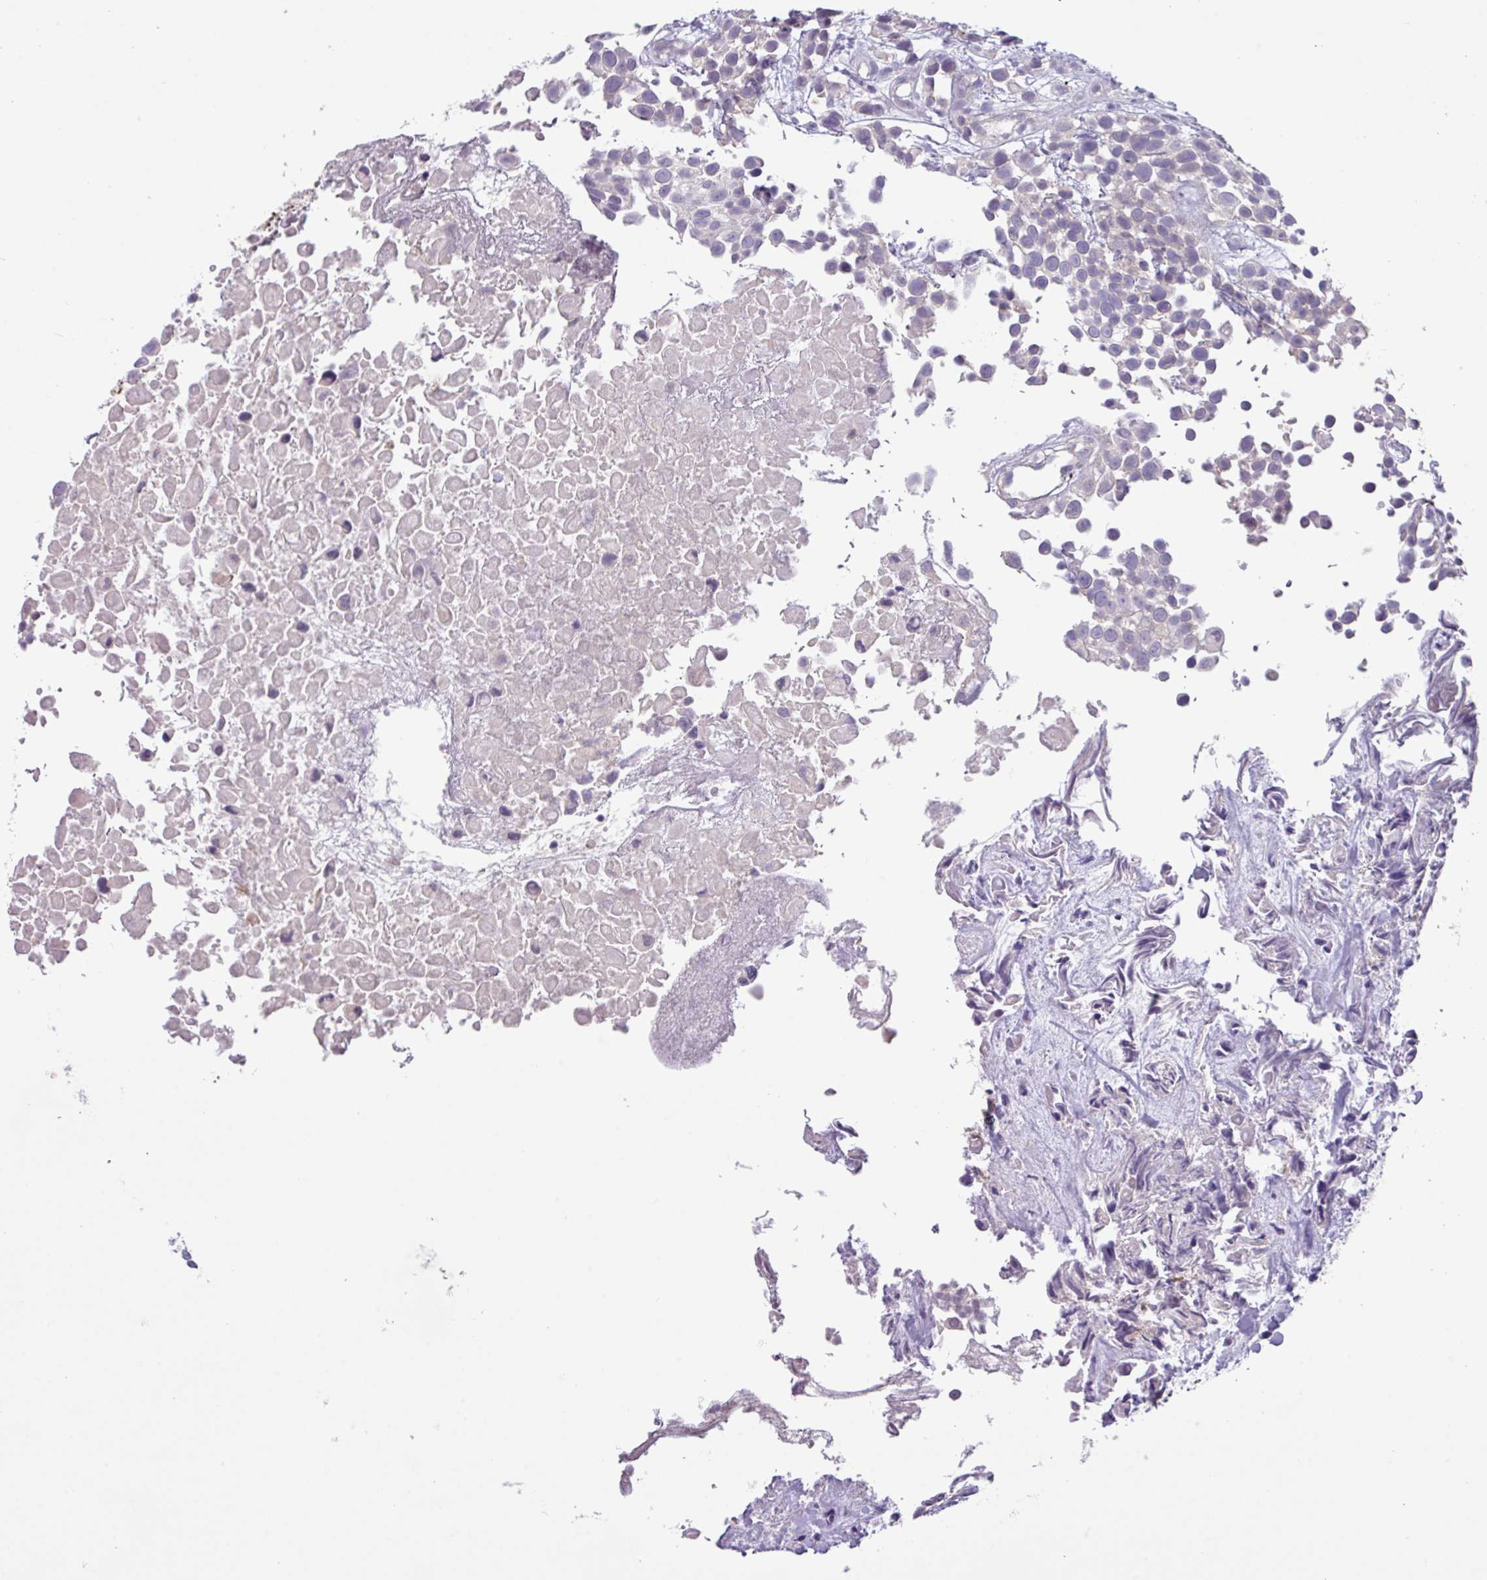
{"staining": {"intensity": "negative", "quantity": "none", "location": "none"}, "tissue": "urothelial cancer", "cell_type": "Tumor cells", "image_type": "cancer", "snomed": [{"axis": "morphology", "description": "Urothelial carcinoma, High grade"}, {"axis": "topography", "description": "Urinary bladder"}], "caption": "Tumor cells show no significant protein positivity in high-grade urothelial carcinoma. The staining is performed using DAB (3,3'-diaminobenzidine) brown chromogen with nuclei counter-stained in using hematoxylin.", "gene": "ZNF524", "patient": {"sex": "male", "age": 56}}